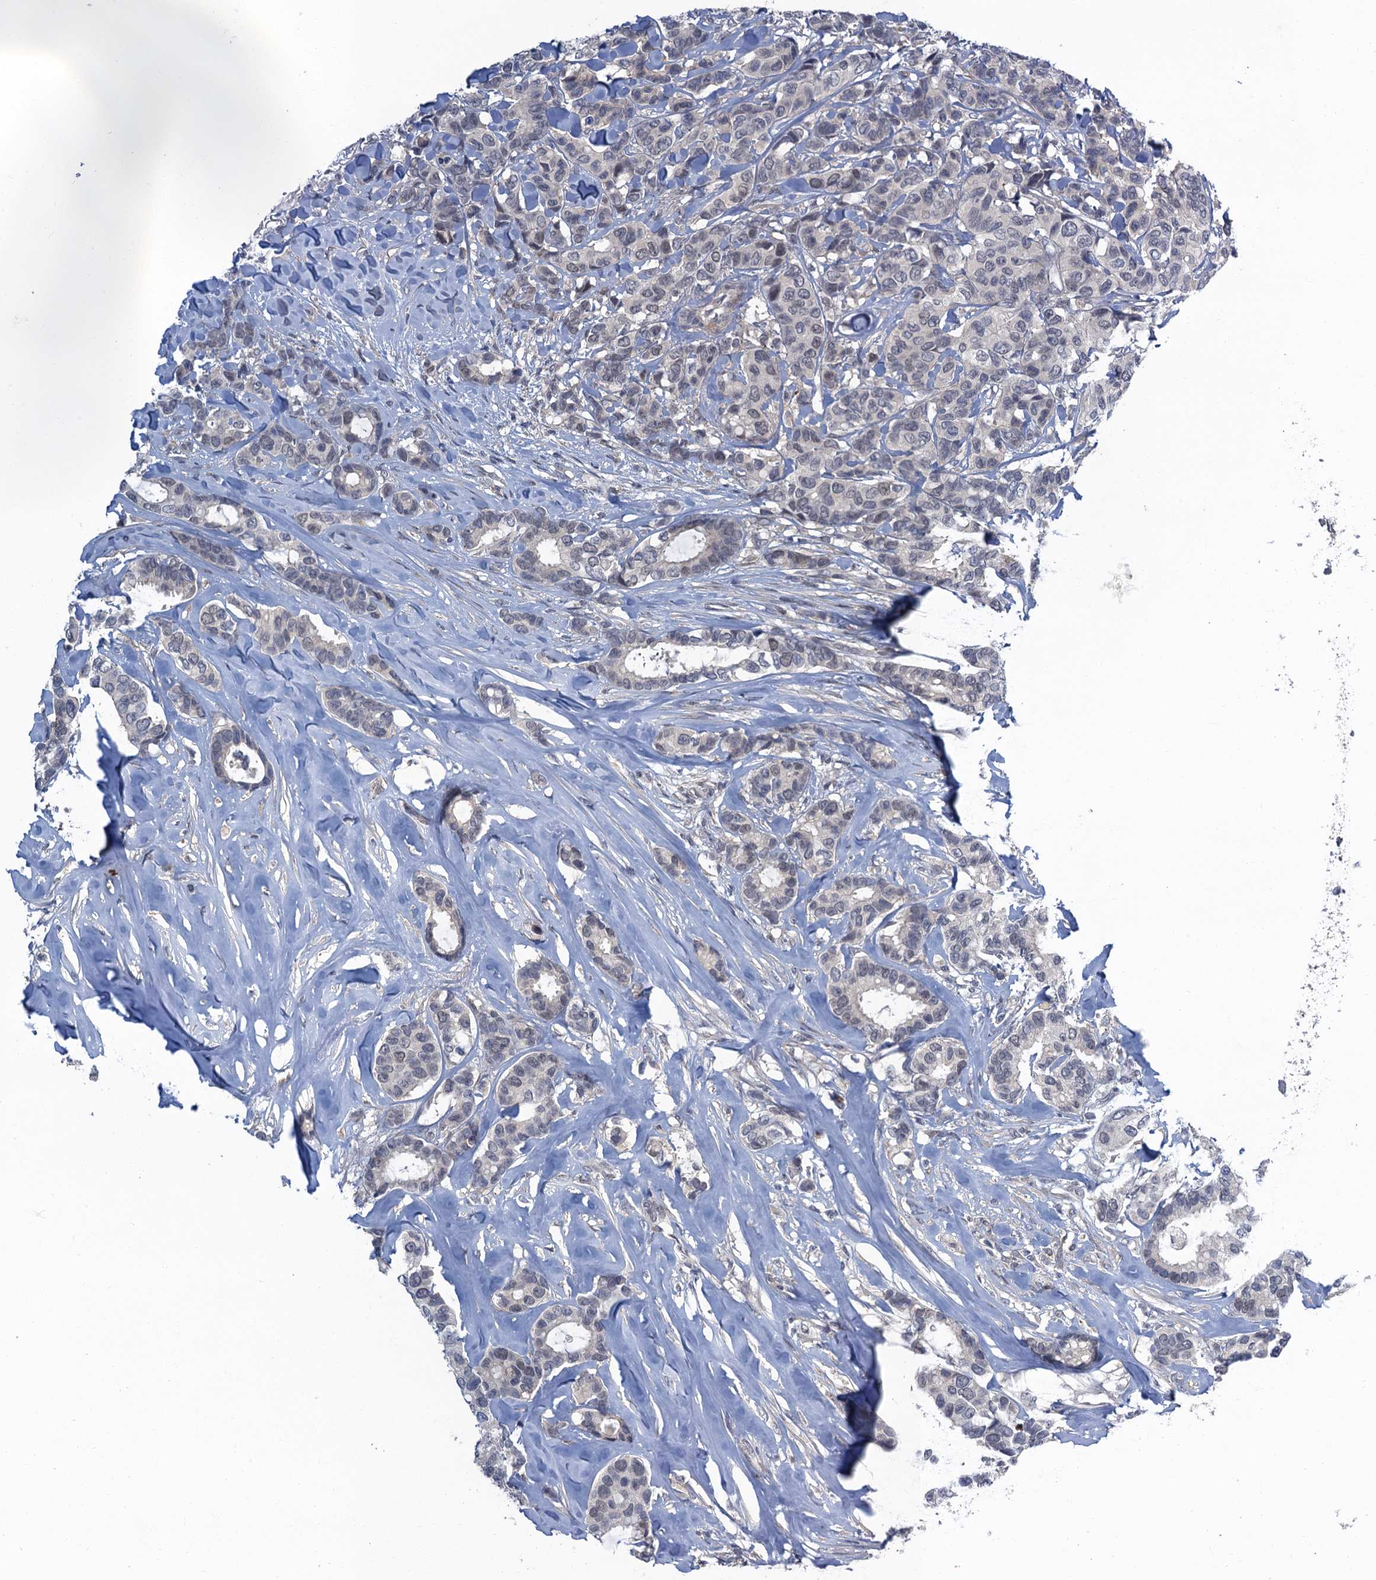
{"staining": {"intensity": "negative", "quantity": "none", "location": "none"}, "tissue": "breast cancer", "cell_type": "Tumor cells", "image_type": "cancer", "snomed": [{"axis": "morphology", "description": "Duct carcinoma"}, {"axis": "topography", "description": "Breast"}], "caption": "Immunohistochemistry of breast intraductal carcinoma reveals no expression in tumor cells.", "gene": "MRFAP1", "patient": {"sex": "female", "age": 87}}